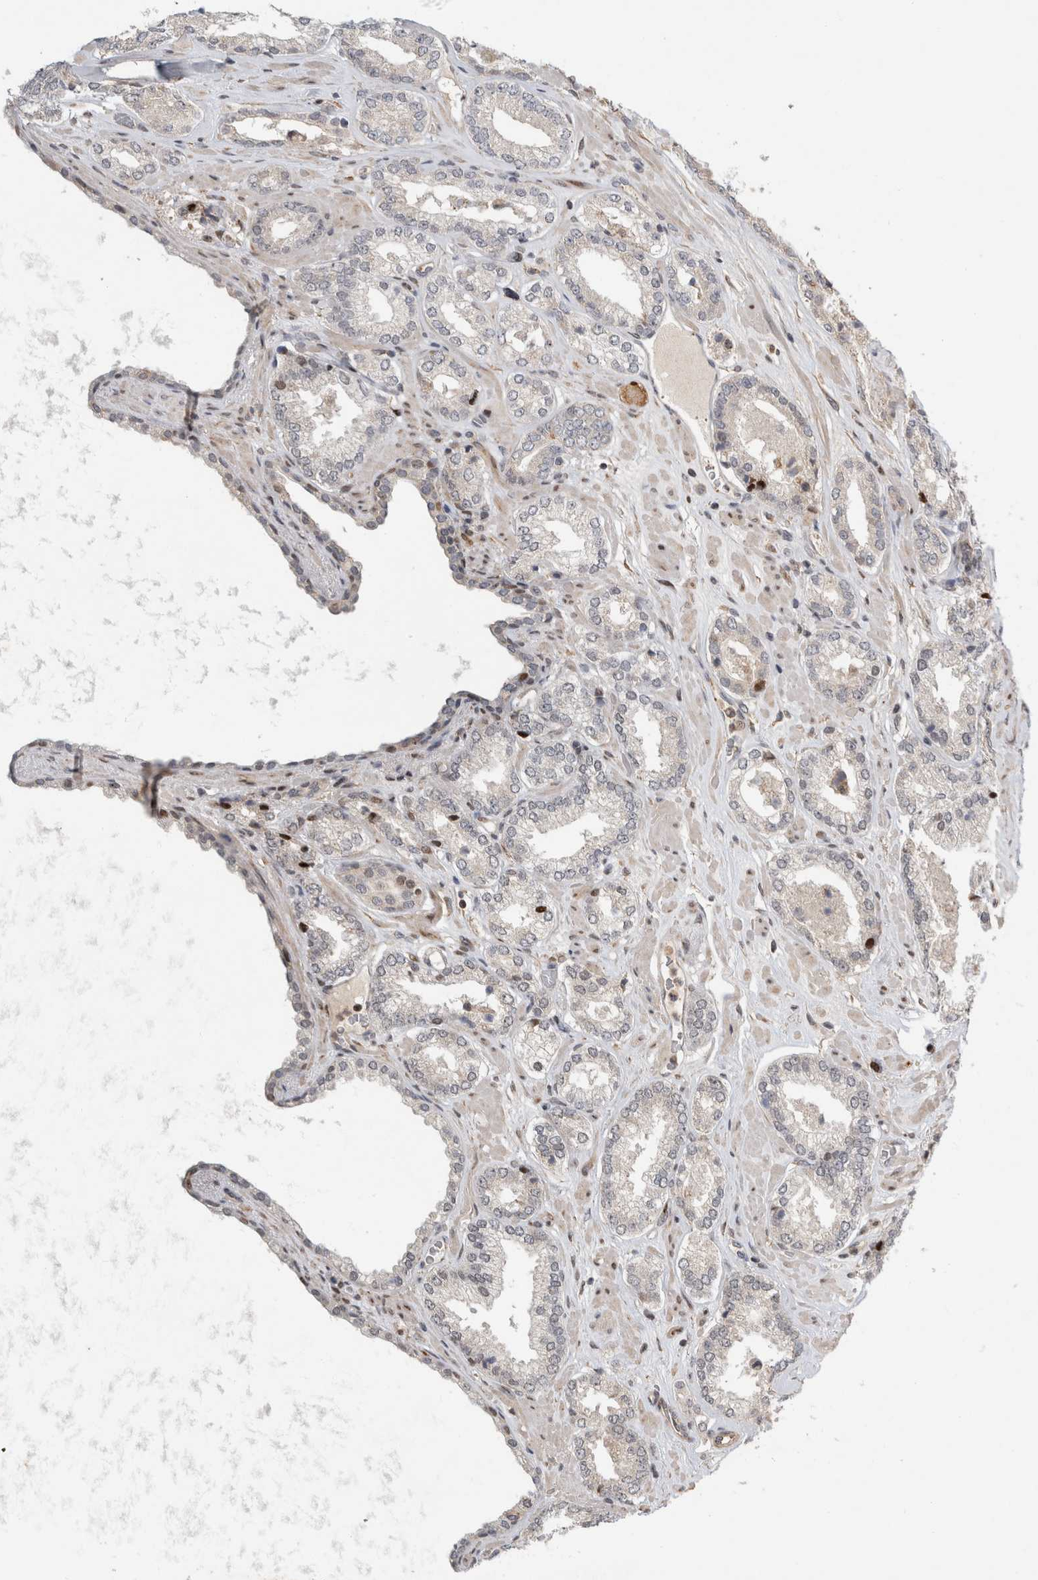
{"staining": {"intensity": "negative", "quantity": "none", "location": "none"}, "tissue": "prostate cancer", "cell_type": "Tumor cells", "image_type": "cancer", "snomed": [{"axis": "morphology", "description": "Adenocarcinoma, Low grade"}, {"axis": "topography", "description": "Prostate"}], "caption": "A micrograph of human adenocarcinoma (low-grade) (prostate) is negative for staining in tumor cells.", "gene": "C8orf58", "patient": {"sex": "male", "age": 62}}